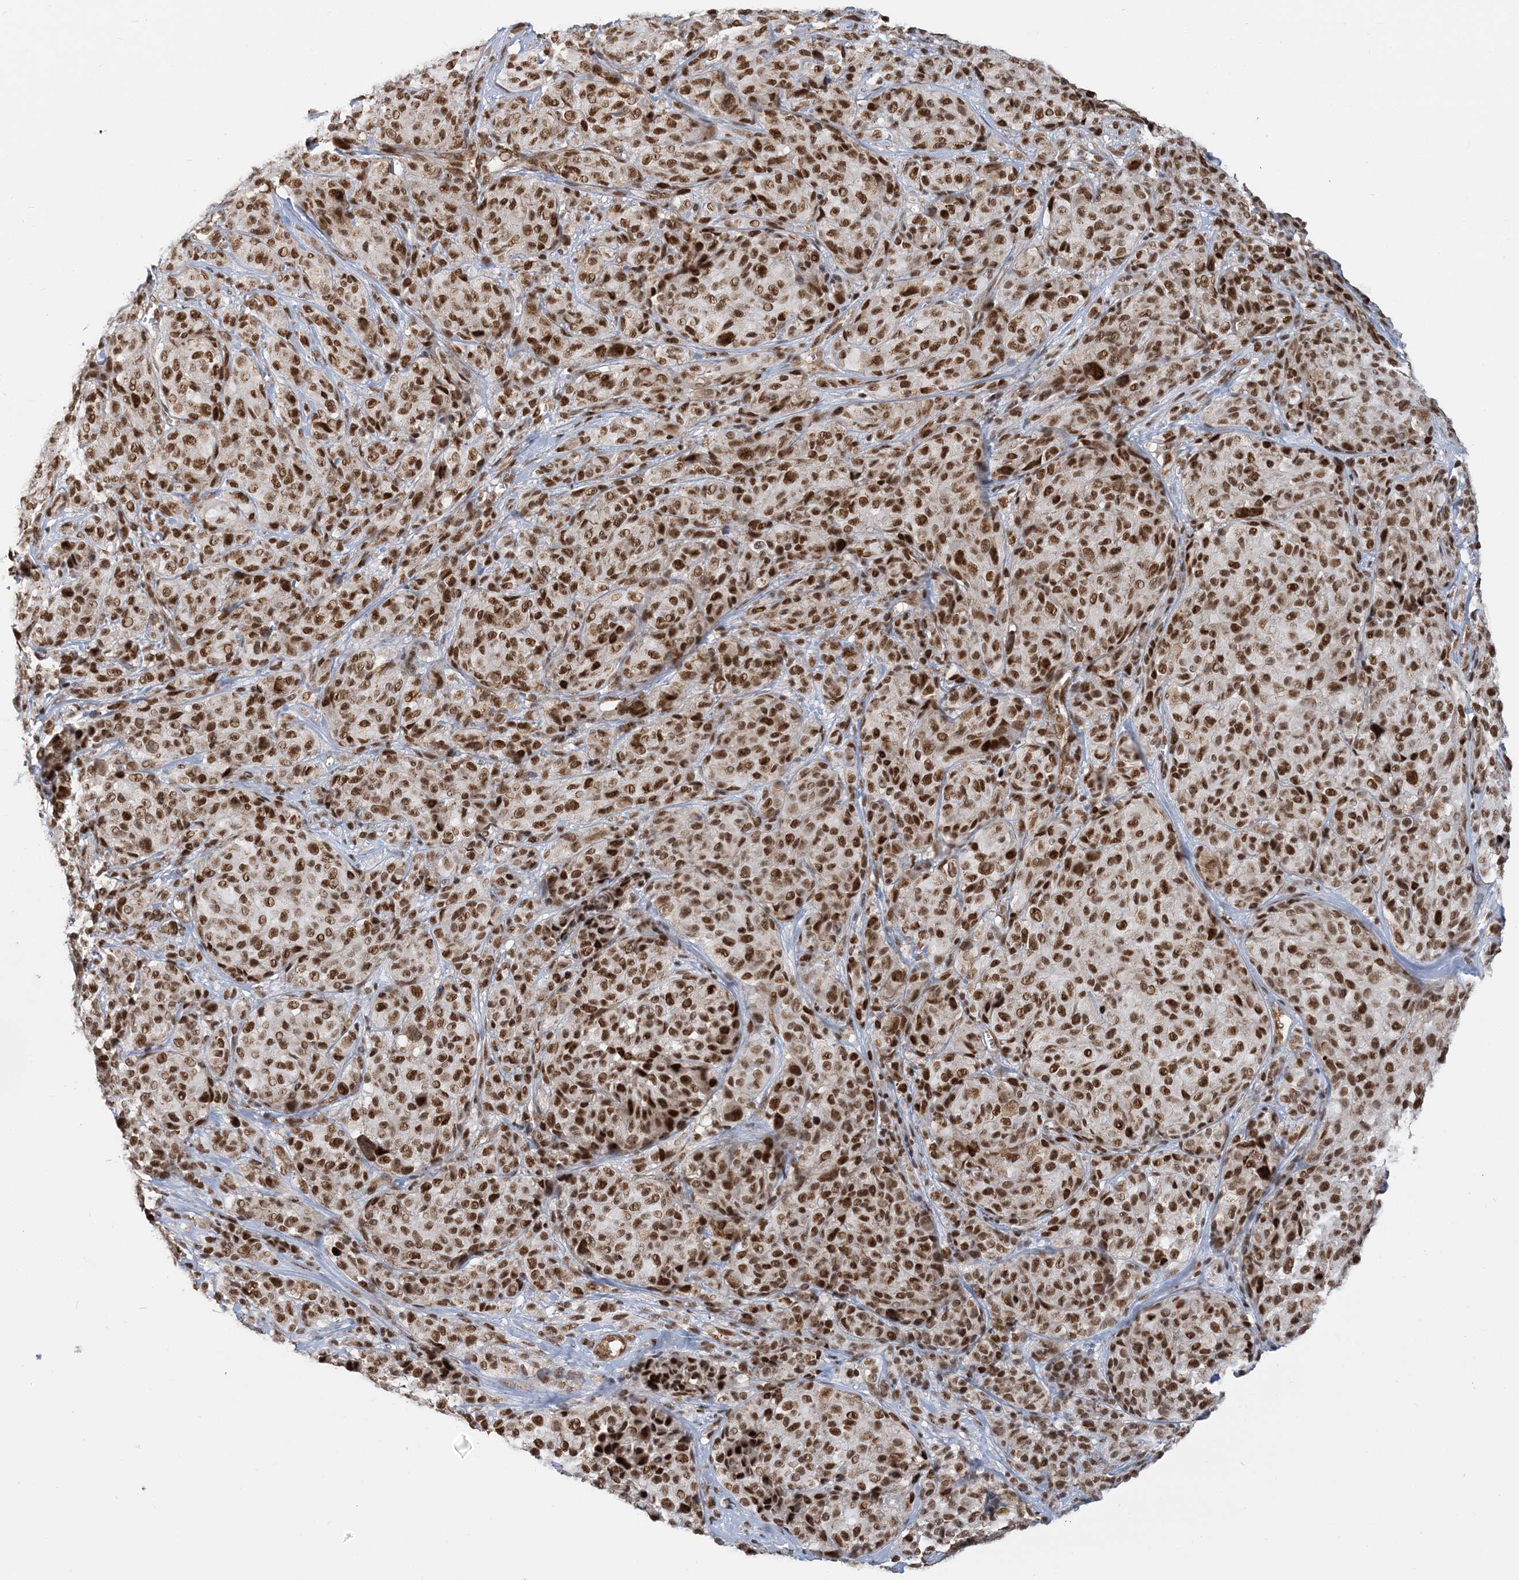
{"staining": {"intensity": "moderate", "quantity": ">75%", "location": "nuclear"}, "tissue": "melanoma", "cell_type": "Tumor cells", "image_type": "cancer", "snomed": [{"axis": "morphology", "description": "Malignant melanoma, NOS"}, {"axis": "topography", "description": "Skin"}], "caption": "Human melanoma stained with a brown dye displays moderate nuclear positive expression in approximately >75% of tumor cells.", "gene": "PLRG1", "patient": {"sex": "male", "age": 73}}